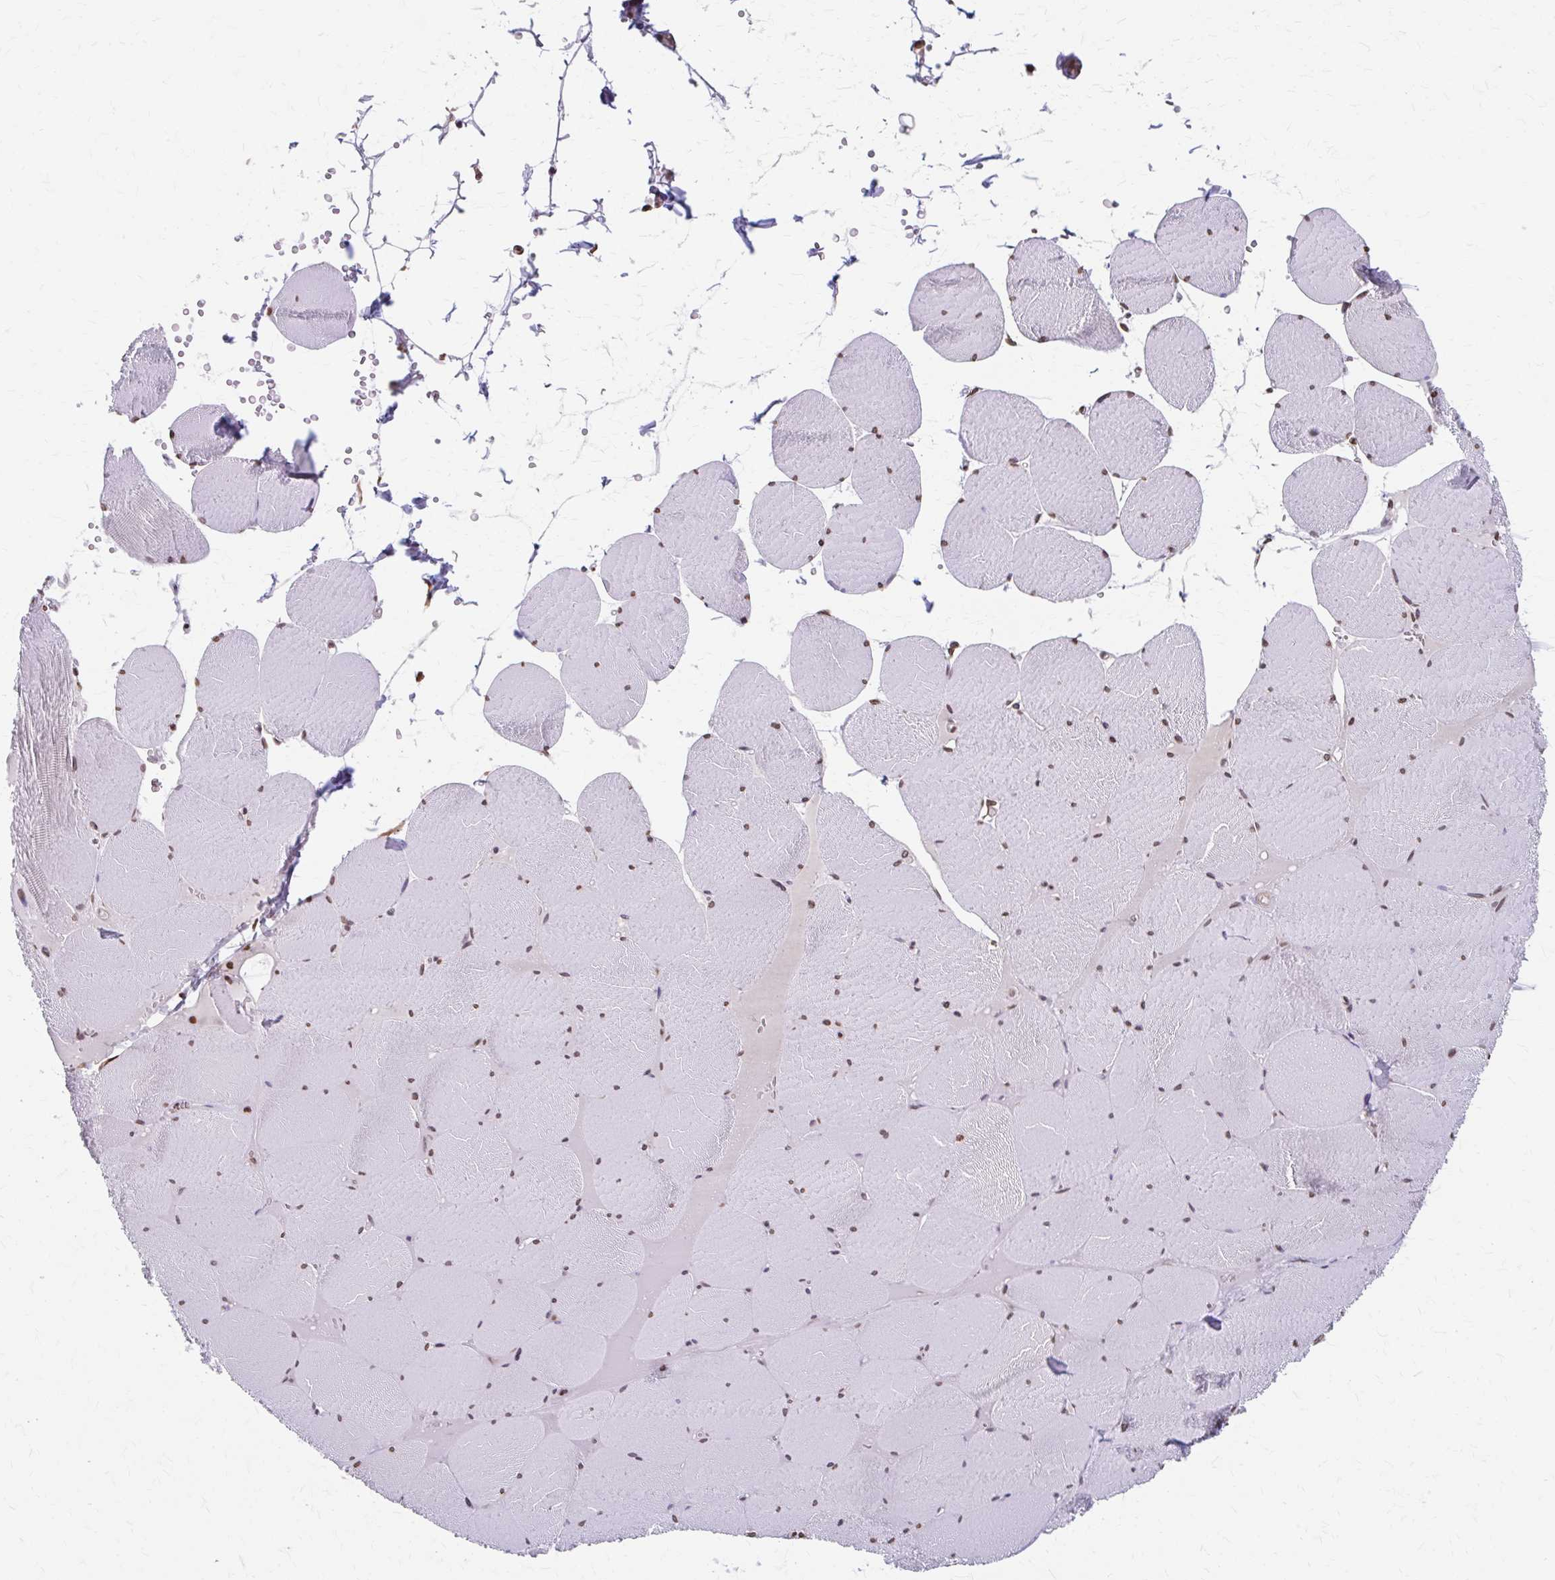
{"staining": {"intensity": "moderate", "quantity": "25%-75%", "location": "cytoplasmic/membranous,nuclear"}, "tissue": "skeletal muscle", "cell_type": "Myocytes", "image_type": "normal", "snomed": [{"axis": "morphology", "description": "Normal tissue, NOS"}, {"axis": "topography", "description": "Skeletal muscle"}, {"axis": "topography", "description": "Head-Neck"}], "caption": "Protein expression by immunohistochemistry shows moderate cytoplasmic/membranous,nuclear staining in approximately 25%-75% of myocytes in benign skeletal muscle.", "gene": "ORC3", "patient": {"sex": "male", "age": 66}}